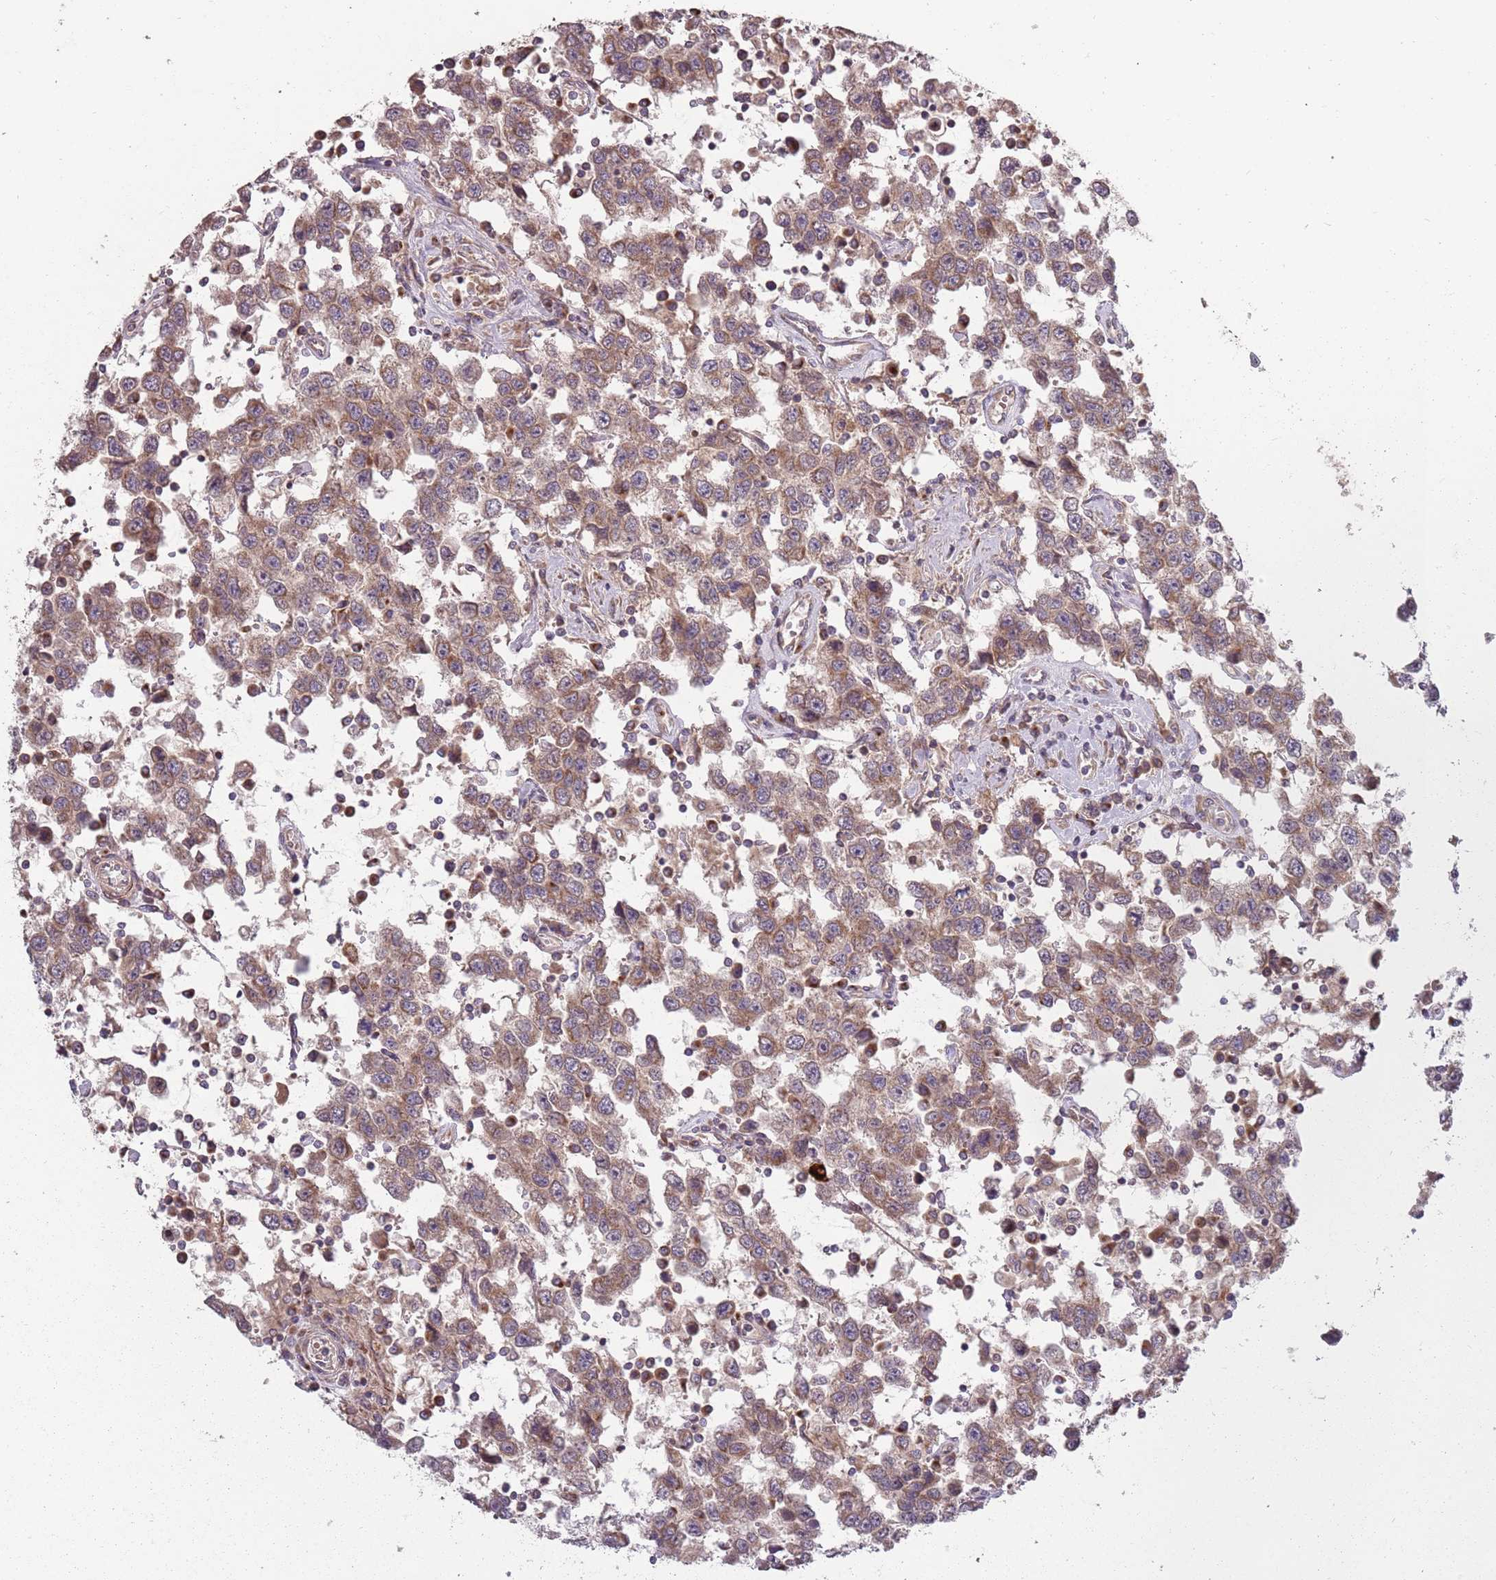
{"staining": {"intensity": "moderate", "quantity": ">75%", "location": "cytoplasmic/membranous"}, "tissue": "testis cancer", "cell_type": "Tumor cells", "image_type": "cancer", "snomed": [{"axis": "morphology", "description": "Seminoma, NOS"}, {"axis": "topography", "description": "Testis"}], "caption": "Immunohistochemical staining of human seminoma (testis) displays moderate cytoplasmic/membranous protein staining in approximately >75% of tumor cells. Nuclei are stained in blue.", "gene": "PLD6", "patient": {"sex": "male", "age": 41}}